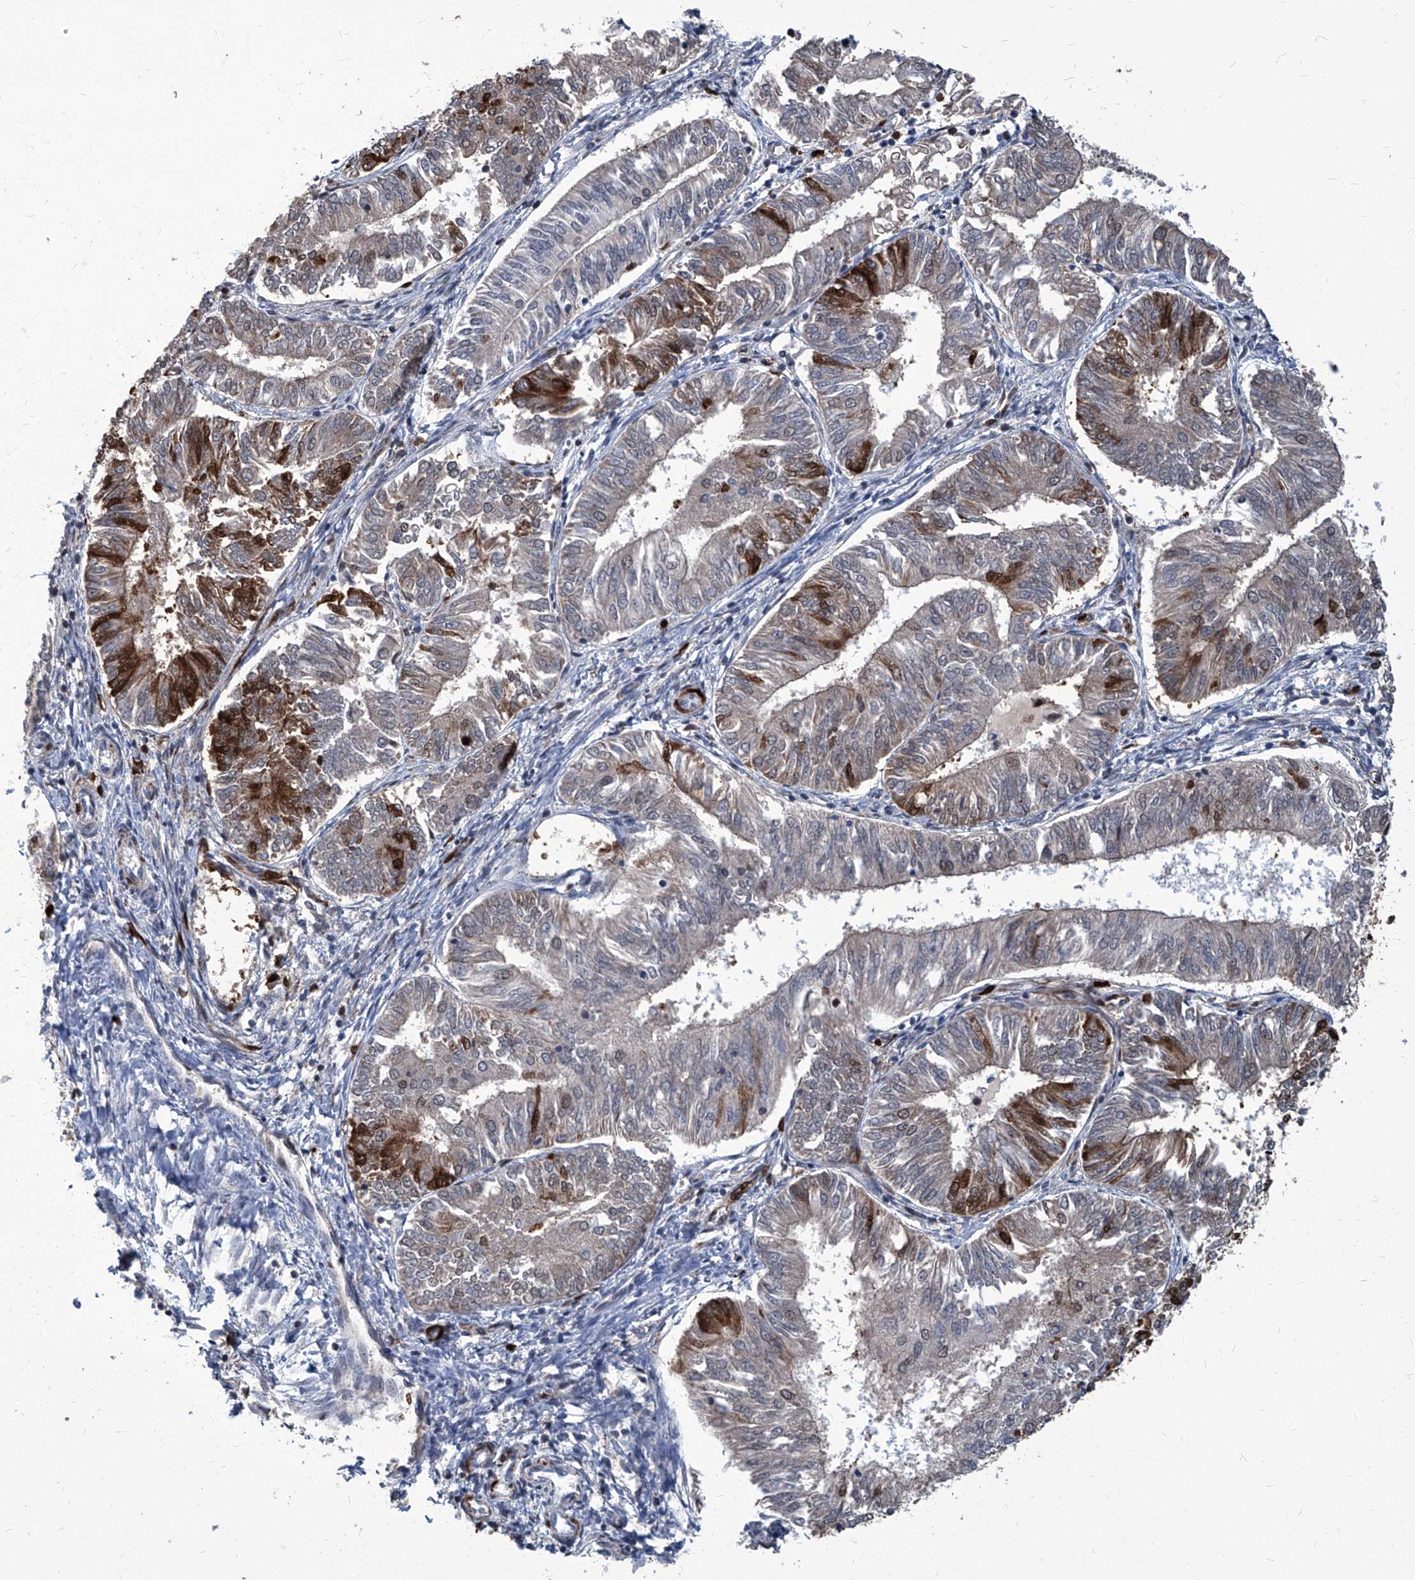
{"staining": {"intensity": "strong", "quantity": "<25%", "location": "cytoplasmic/membranous,nuclear"}, "tissue": "endometrial cancer", "cell_type": "Tumor cells", "image_type": "cancer", "snomed": [{"axis": "morphology", "description": "Adenocarcinoma, NOS"}, {"axis": "topography", "description": "Endometrium"}], "caption": "Immunohistochemical staining of endometrial cancer shows medium levels of strong cytoplasmic/membranous and nuclear protein positivity in about <25% of tumor cells. Nuclei are stained in blue.", "gene": "PCNA", "patient": {"sex": "female", "age": 58}}